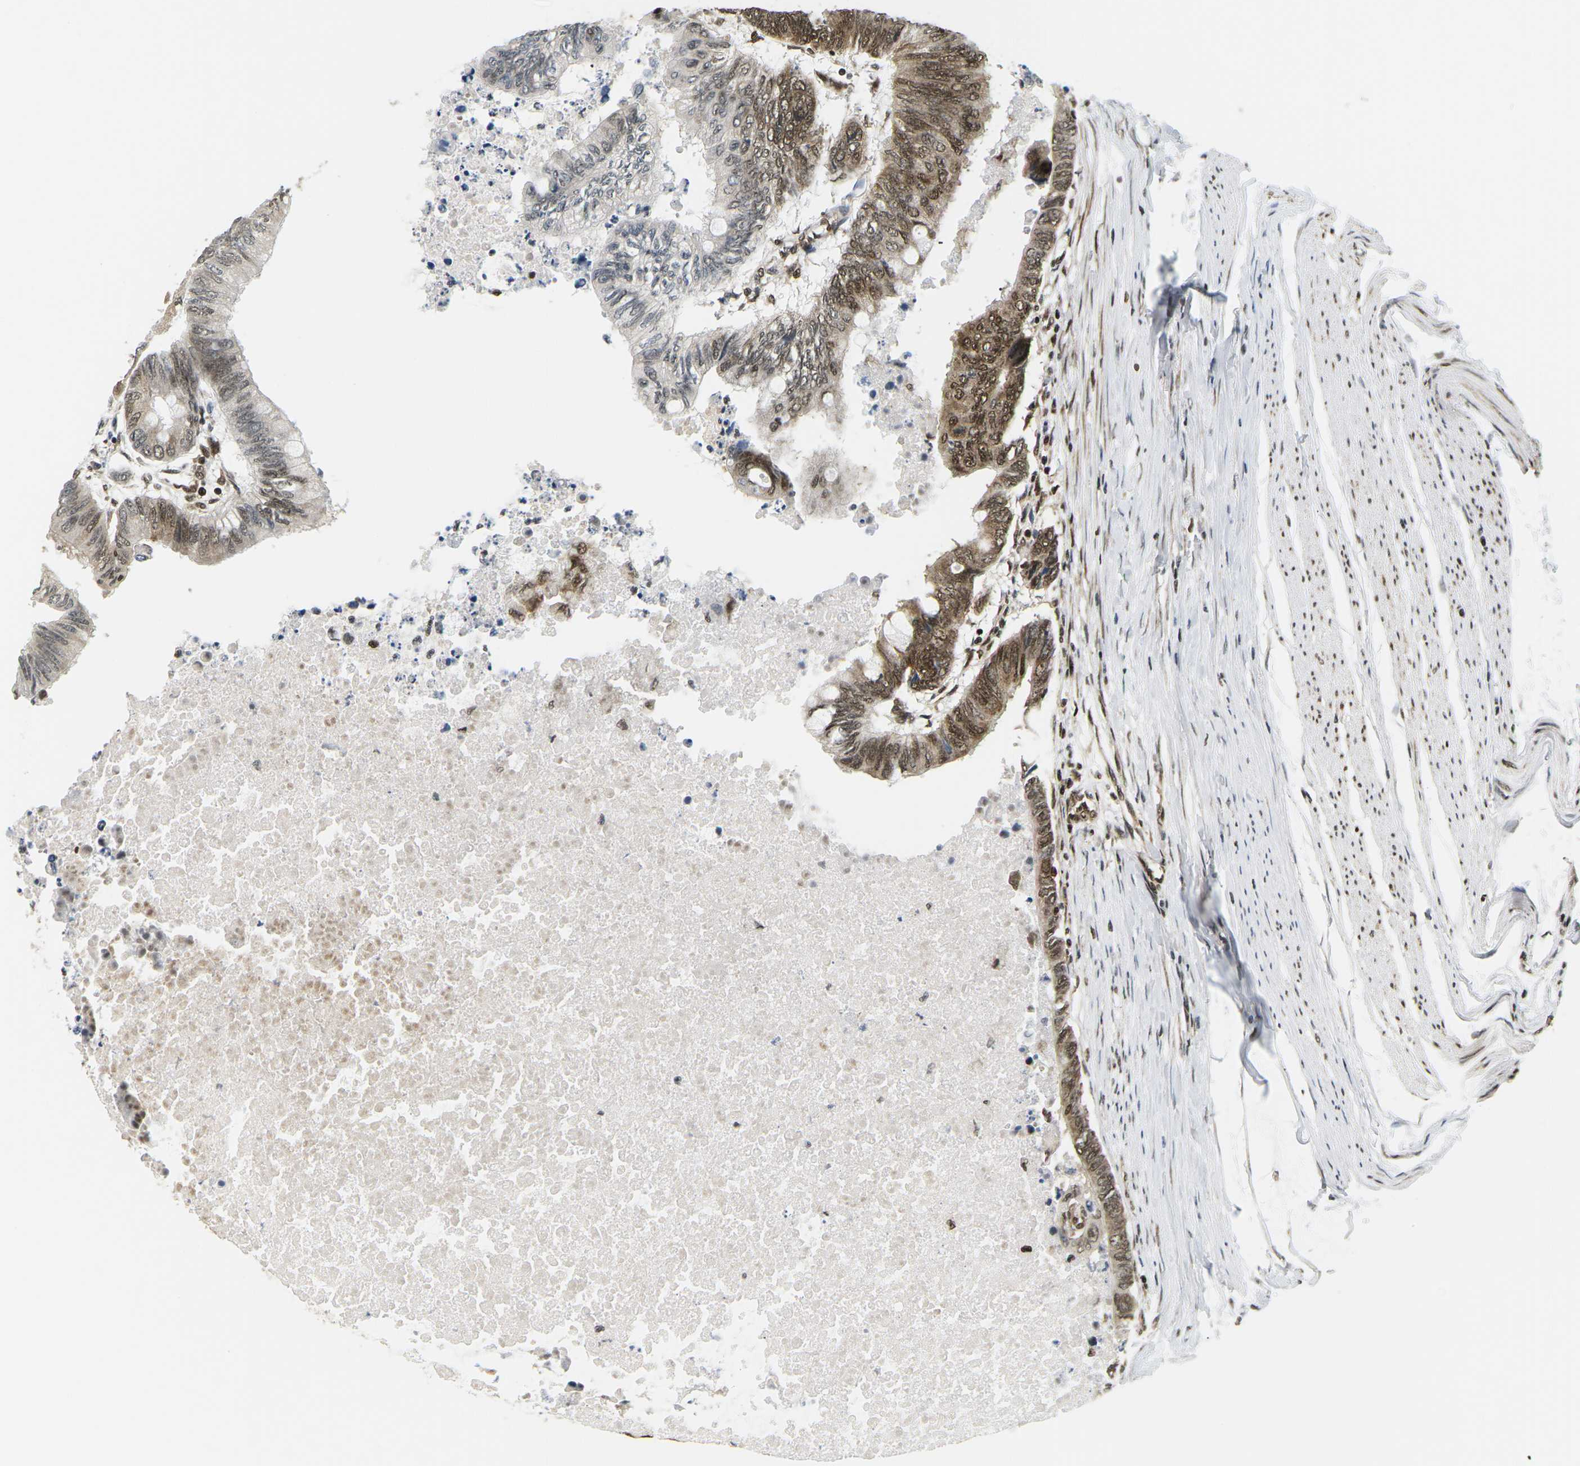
{"staining": {"intensity": "moderate", "quantity": ">75%", "location": "cytoplasmic/membranous,nuclear"}, "tissue": "colorectal cancer", "cell_type": "Tumor cells", "image_type": "cancer", "snomed": [{"axis": "morphology", "description": "Normal tissue, NOS"}, {"axis": "morphology", "description": "Adenocarcinoma, NOS"}, {"axis": "topography", "description": "Rectum"}, {"axis": "topography", "description": "Peripheral nerve tissue"}], "caption": "This photomicrograph shows IHC staining of colorectal adenocarcinoma, with medium moderate cytoplasmic/membranous and nuclear positivity in approximately >75% of tumor cells.", "gene": "CELF1", "patient": {"sex": "male", "age": 92}}